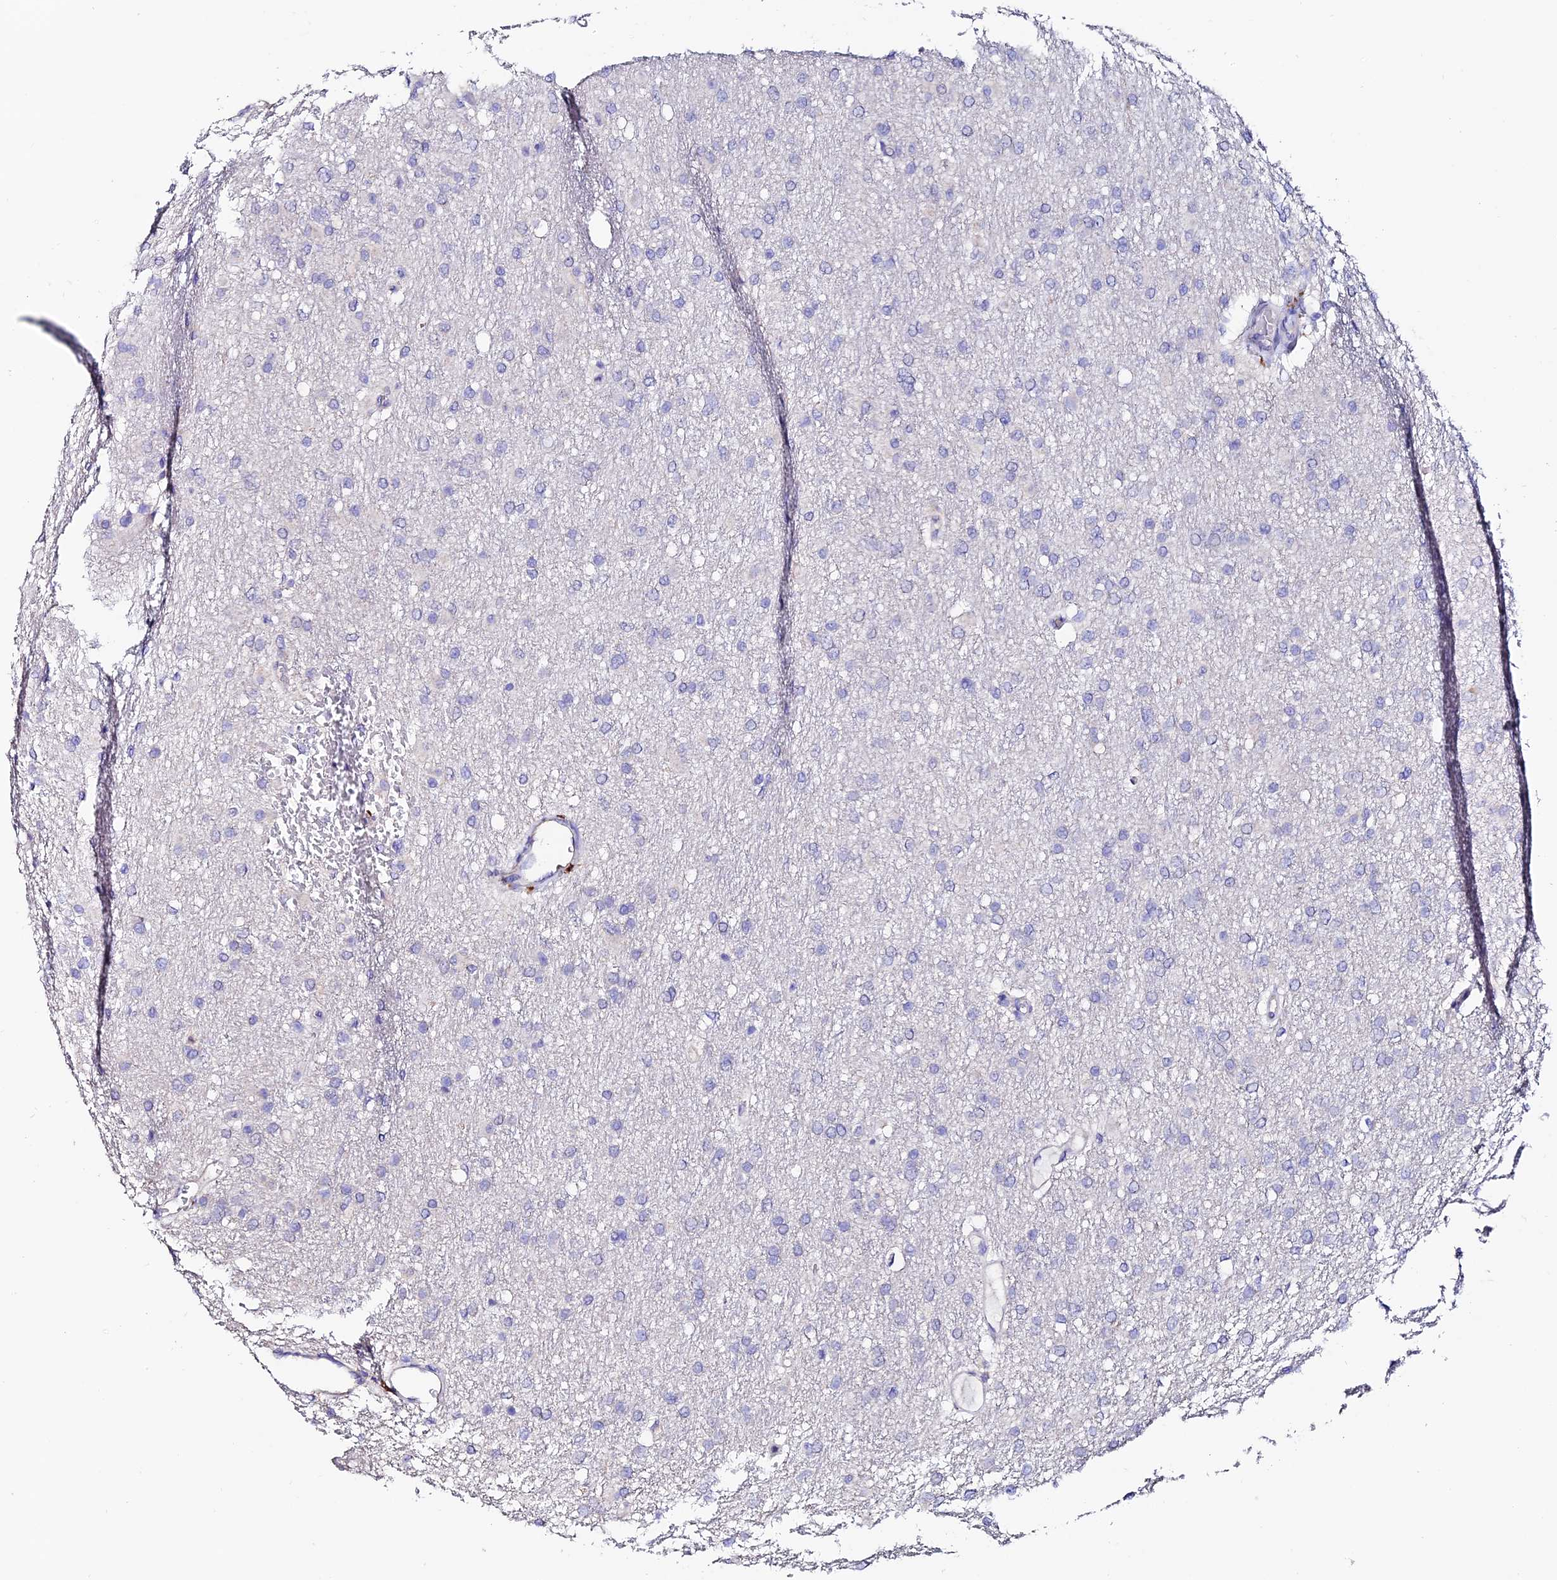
{"staining": {"intensity": "negative", "quantity": "none", "location": "none"}, "tissue": "glioma", "cell_type": "Tumor cells", "image_type": "cancer", "snomed": [{"axis": "morphology", "description": "Glioma, malignant, High grade"}, {"axis": "topography", "description": "Cerebral cortex"}], "caption": "Immunohistochemistry of malignant glioma (high-grade) exhibits no staining in tumor cells.", "gene": "ESM1", "patient": {"sex": "female", "age": 36}}